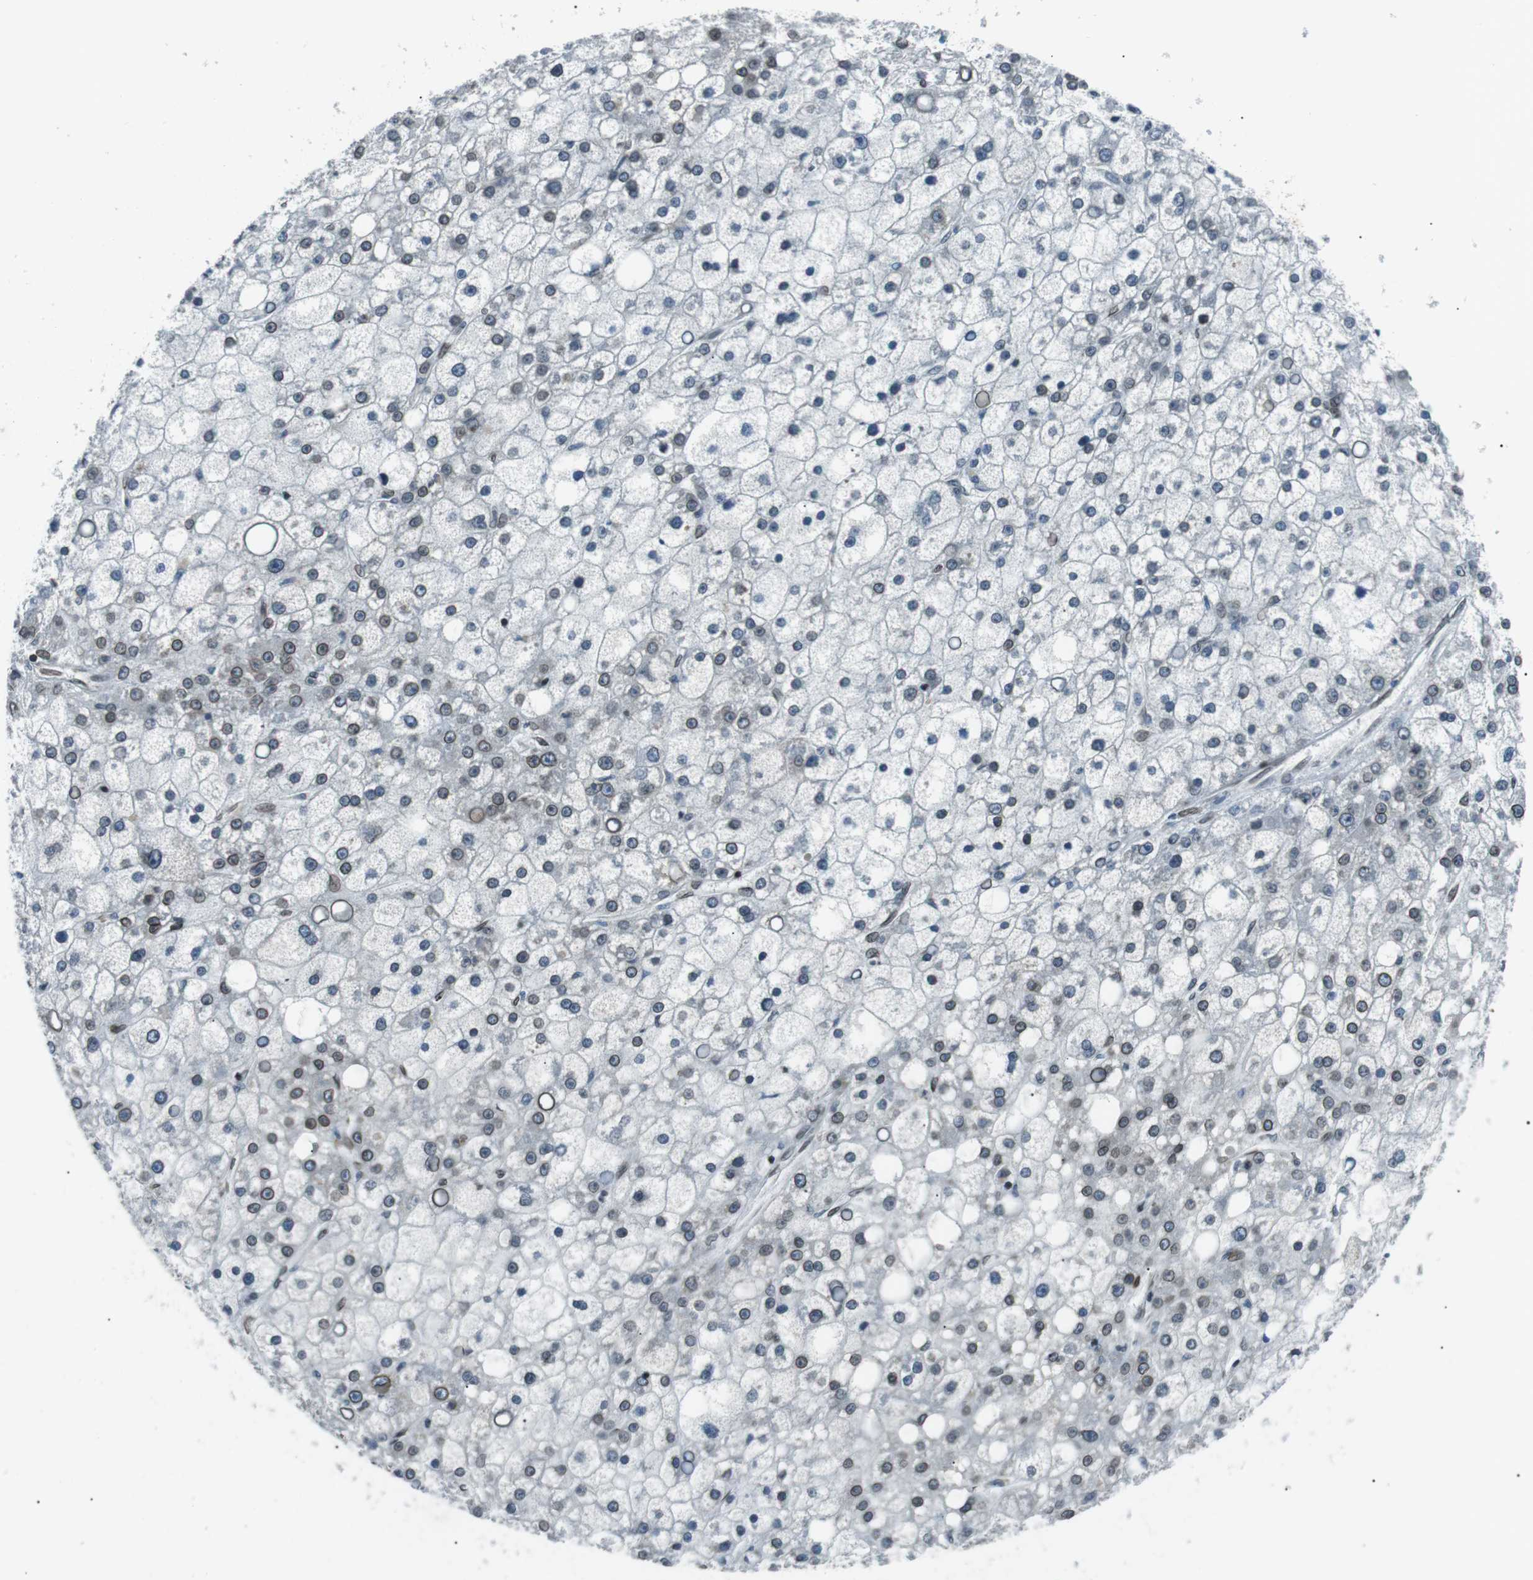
{"staining": {"intensity": "moderate", "quantity": "<25%", "location": "cytoplasmic/membranous,nuclear"}, "tissue": "liver cancer", "cell_type": "Tumor cells", "image_type": "cancer", "snomed": [{"axis": "morphology", "description": "Carcinoma, Hepatocellular, NOS"}, {"axis": "topography", "description": "Liver"}], "caption": "This is an image of immunohistochemistry staining of liver cancer (hepatocellular carcinoma), which shows moderate staining in the cytoplasmic/membranous and nuclear of tumor cells.", "gene": "TMX4", "patient": {"sex": "male", "age": 67}}